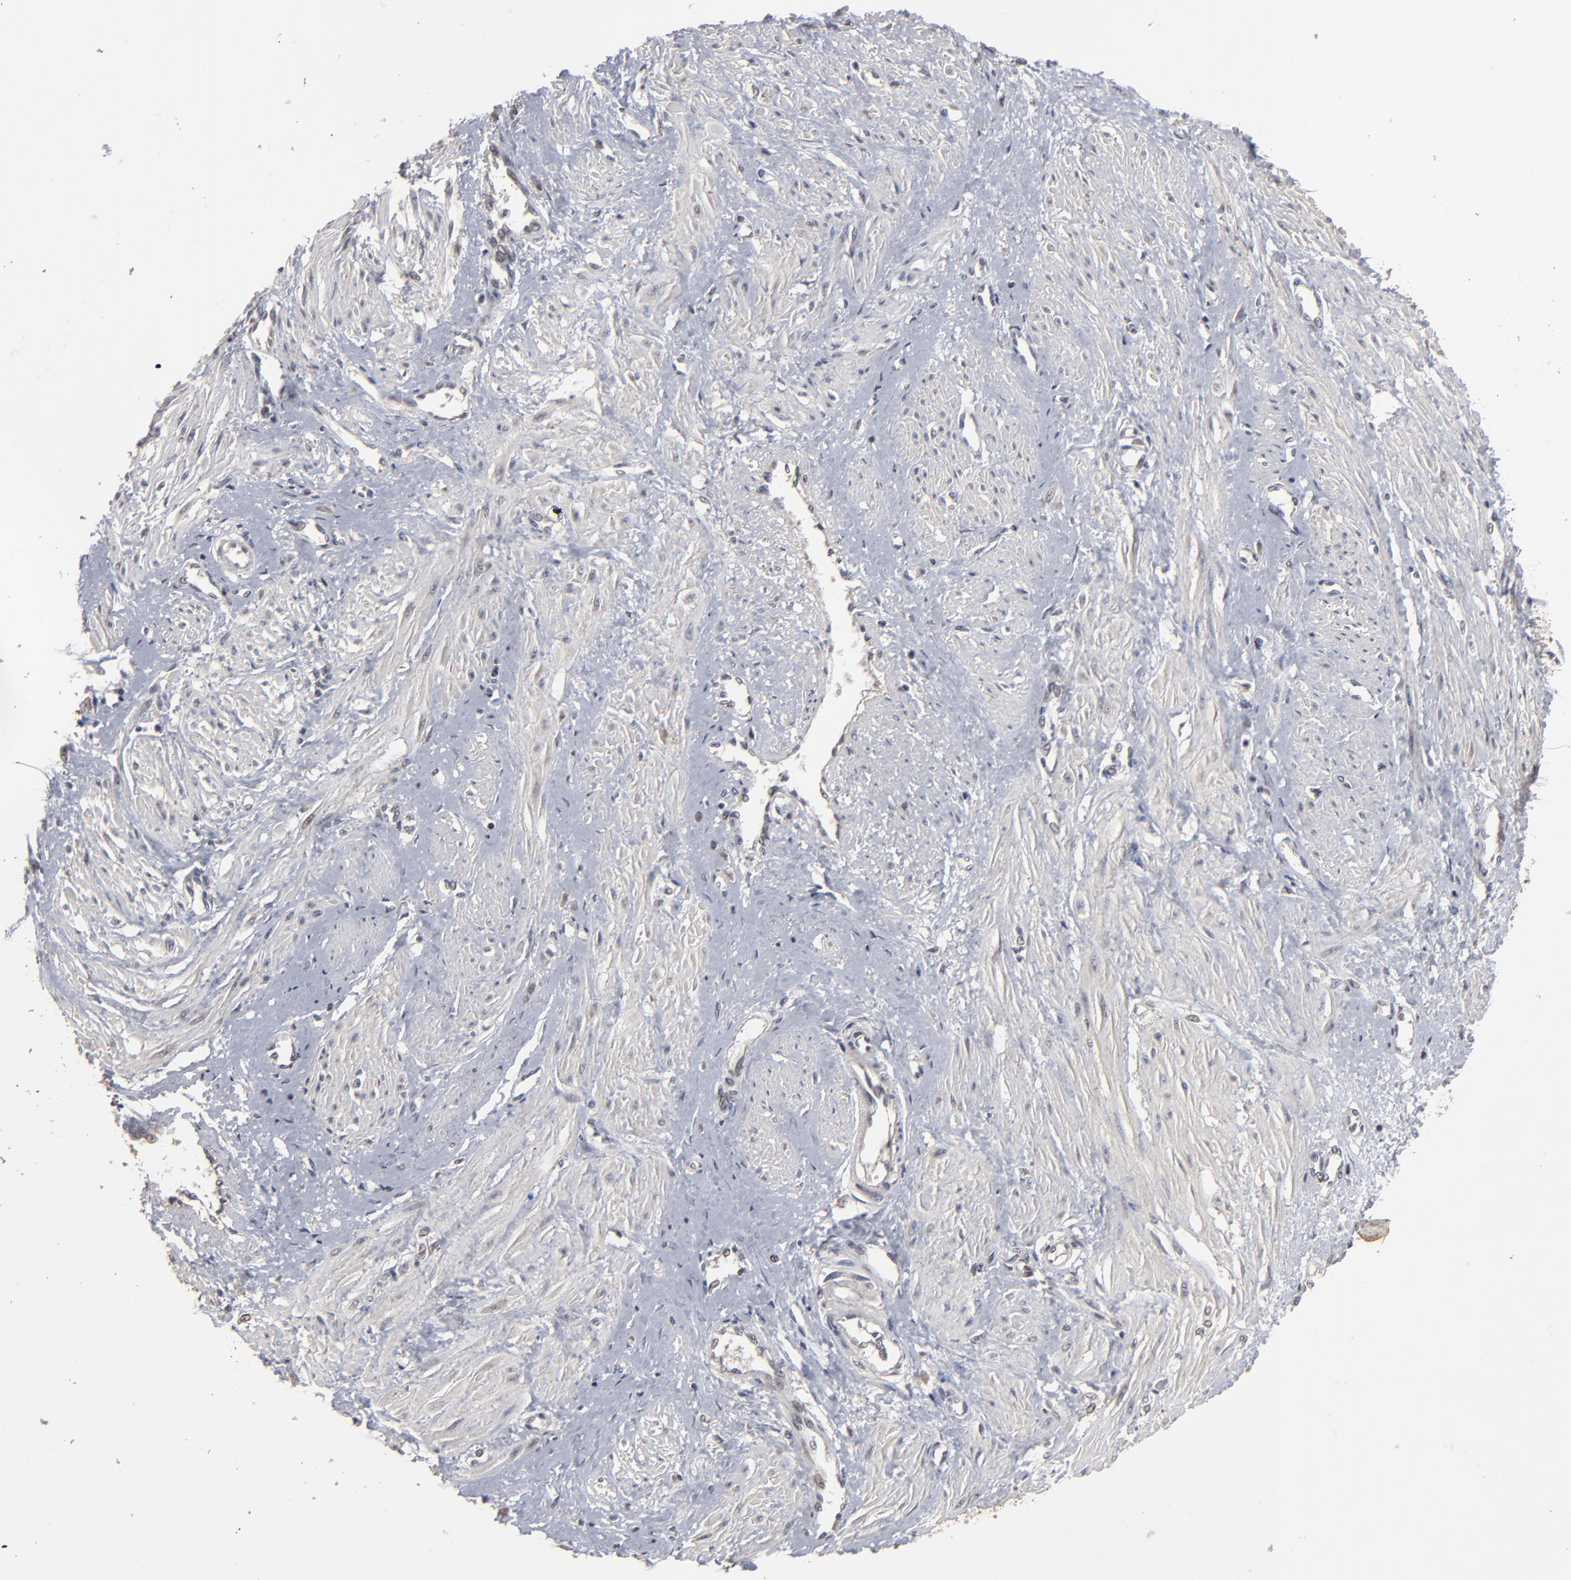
{"staining": {"intensity": "weak", "quantity": "<25%", "location": "nuclear"}, "tissue": "smooth muscle", "cell_type": "Smooth muscle cells", "image_type": "normal", "snomed": [{"axis": "morphology", "description": "Normal tissue, NOS"}, {"axis": "topography", "description": "Smooth muscle"}, {"axis": "topography", "description": "Uterus"}], "caption": "Immunohistochemistry photomicrograph of normal human smooth muscle stained for a protein (brown), which displays no positivity in smooth muscle cells.", "gene": "SLC22A17", "patient": {"sex": "female", "age": 39}}